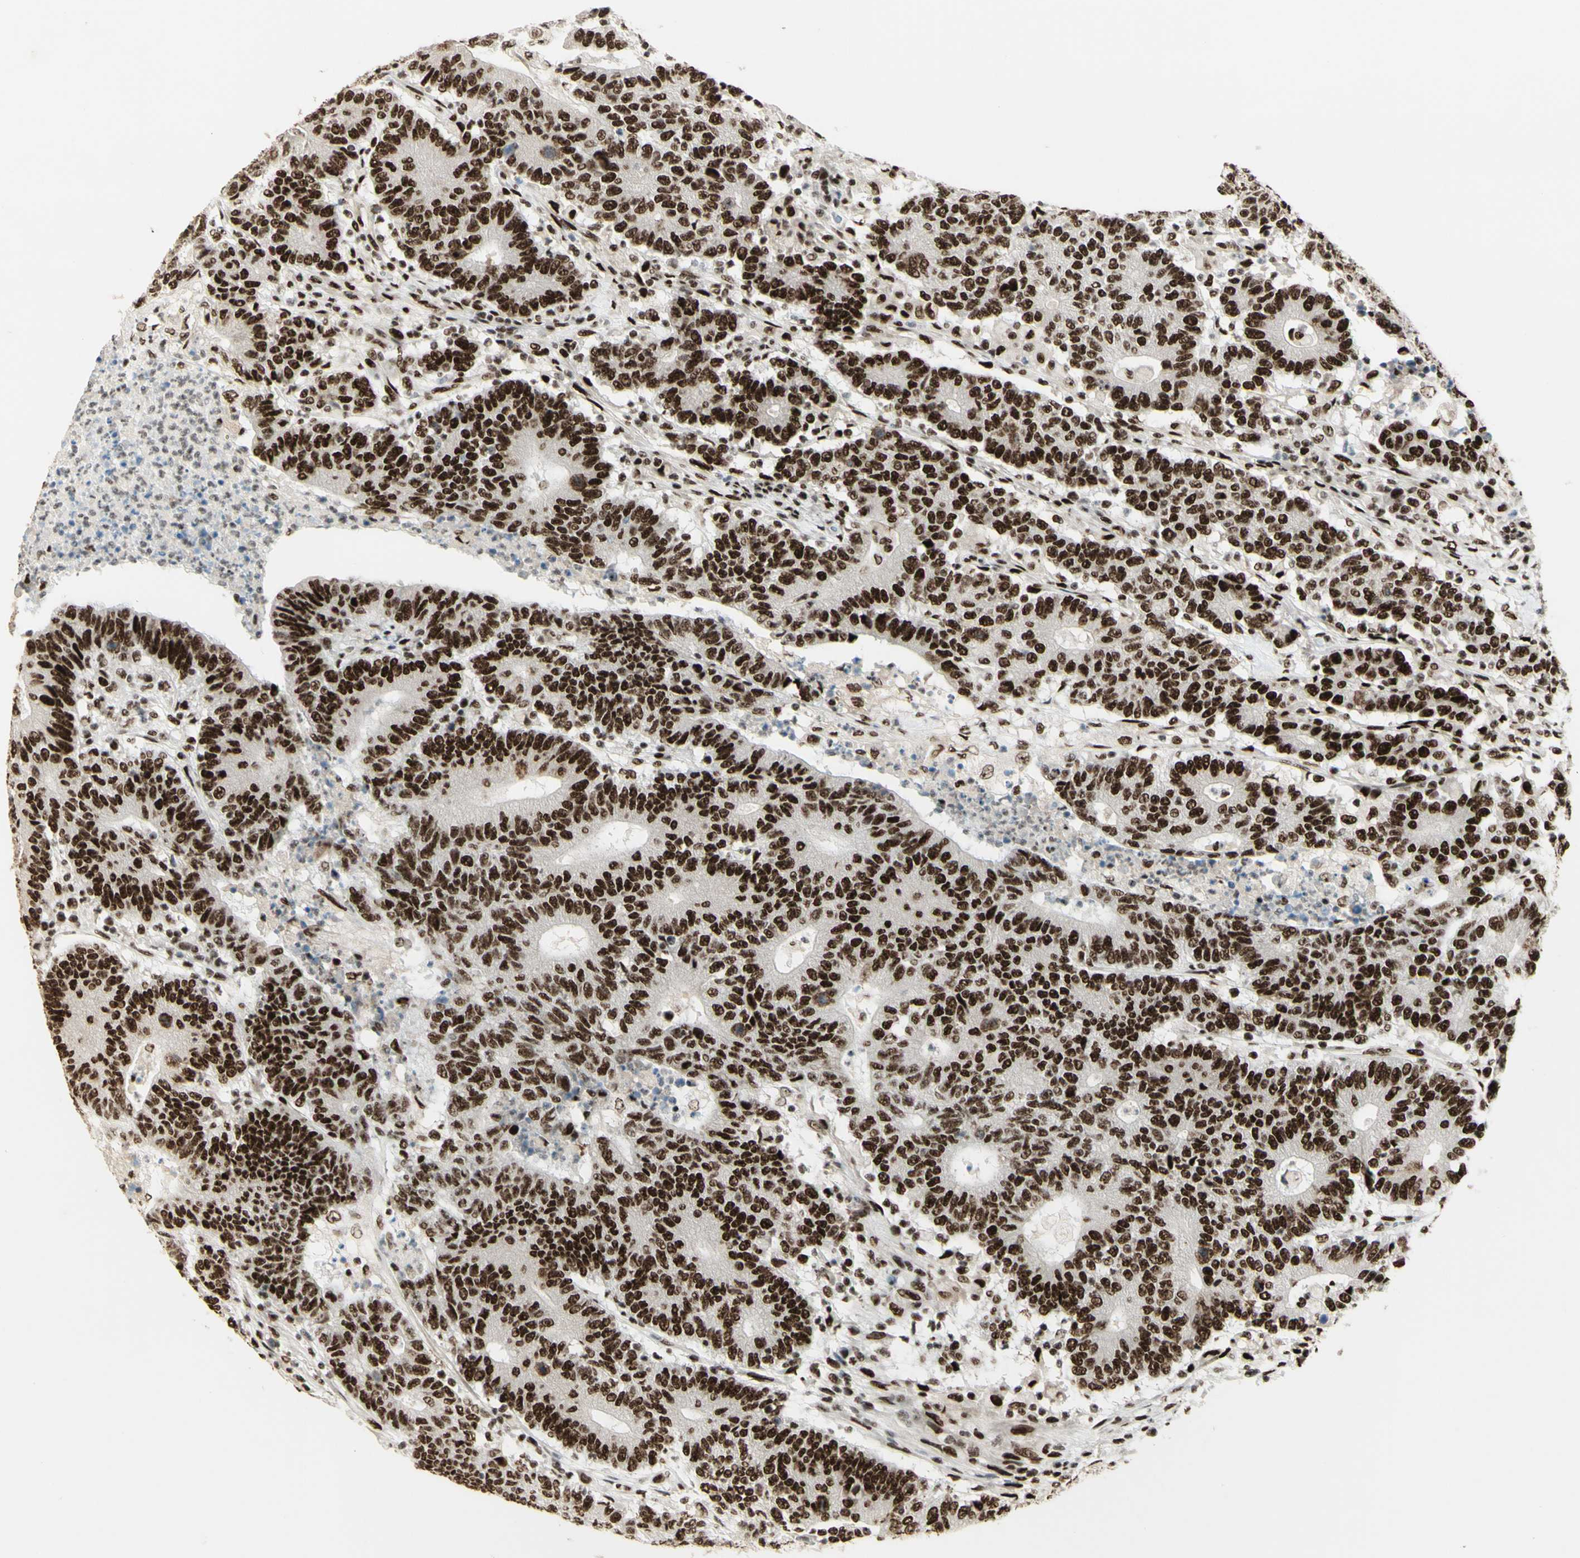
{"staining": {"intensity": "strong", "quantity": ">75%", "location": "nuclear"}, "tissue": "colorectal cancer", "cell_type": "Tumor cells", "image_type": "cancer", "snomed": [{"axis": "morphology", "description": "Normal tissue, NOS"}, {"axis": "morphology", "description": "Adenocarcinoma, NOS"}, {"axis": "topography", "description": "Colon"}], "caption": "Tumor cells demonstrate strong nuclear staining in about >75% of cells in adenocarcinoma (colorectal).", "gene": "DHX9", "patient": {"sex": "female", "age": 75}}